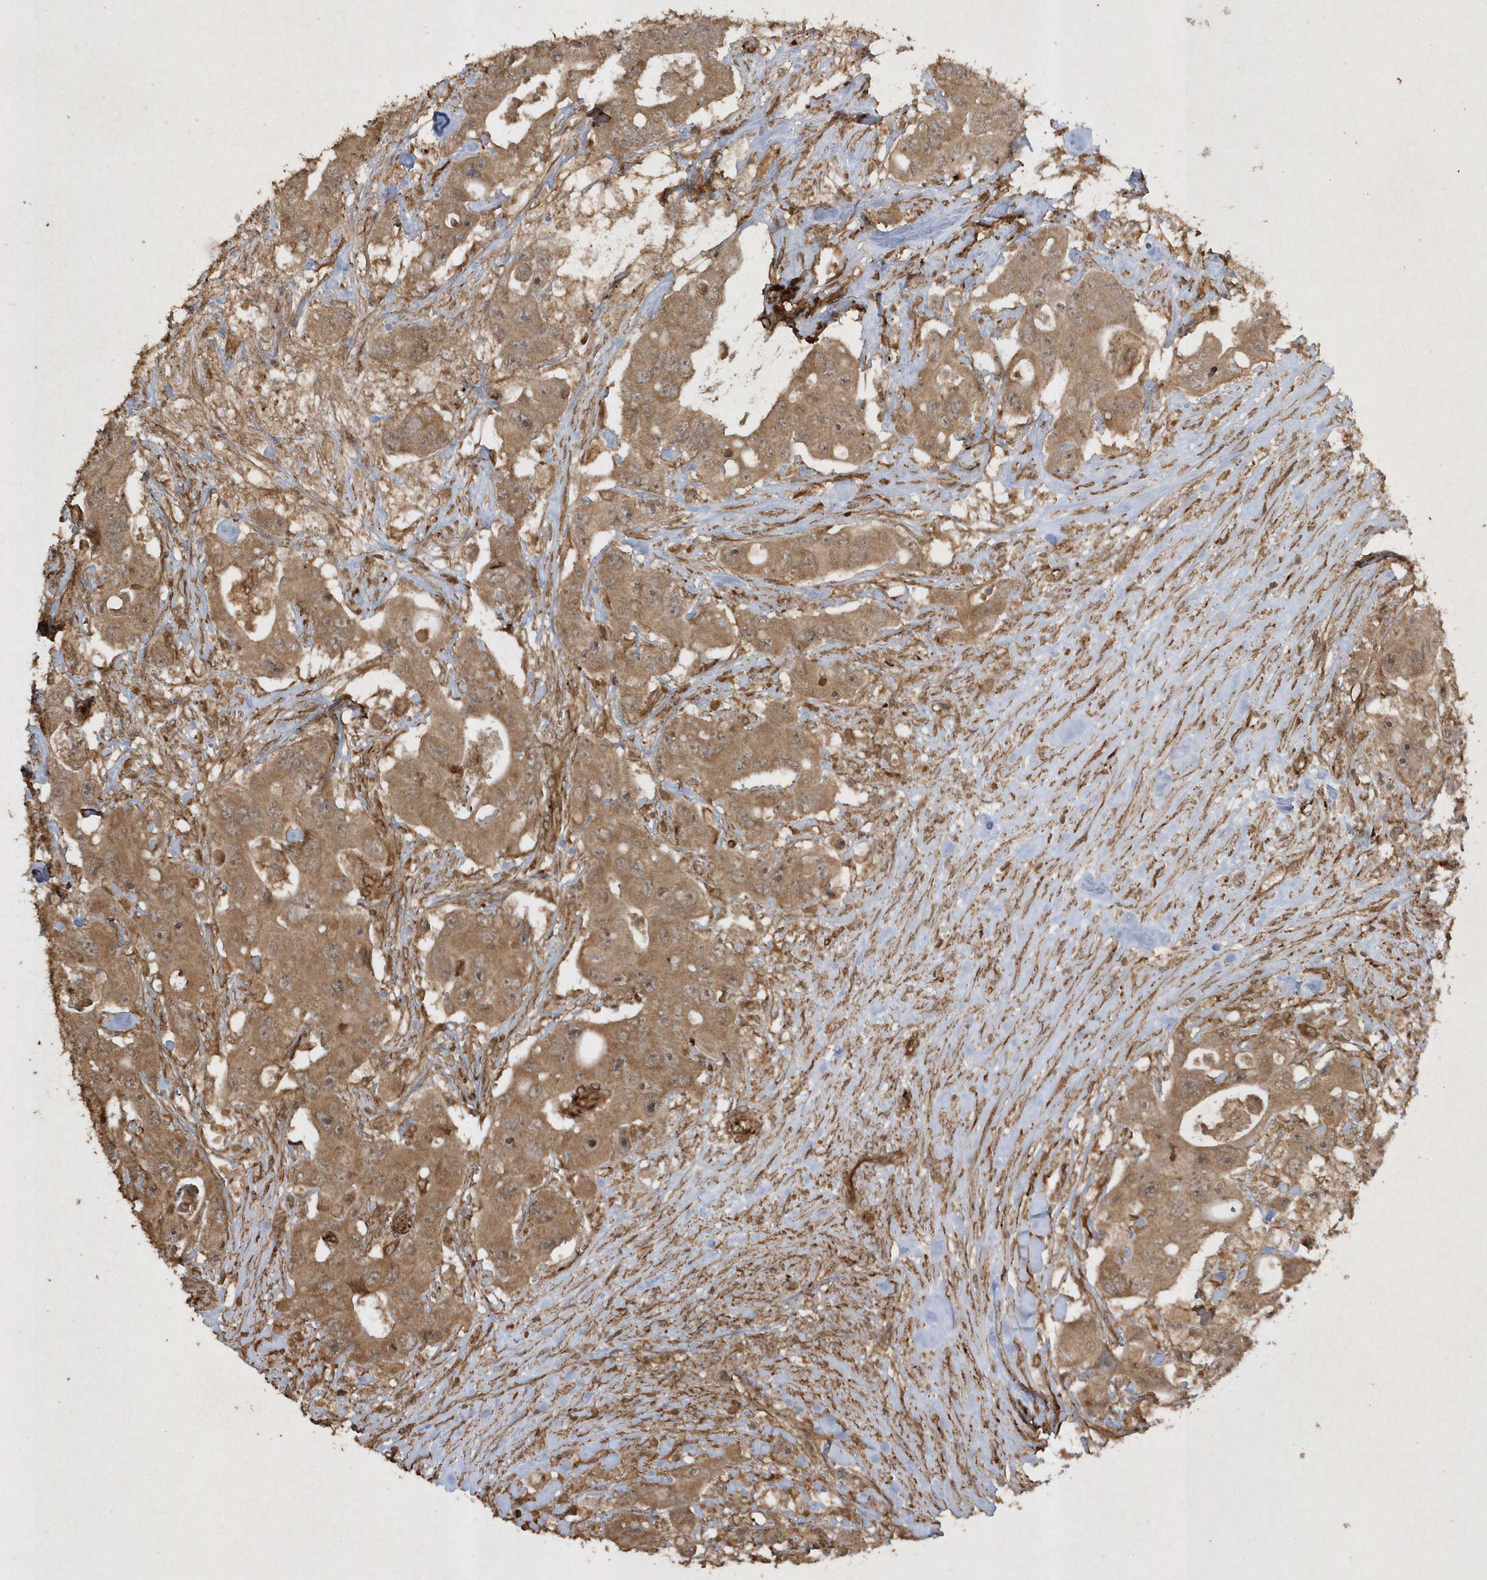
{"staining": {"intensity": "moderate", "quantity": ">75%", "location": "cytoplasmic/membranous"}, "tissue": "colorectal cancer", "cell_type": "Tumor cells", "image_type": "cancer", "snomed": [{"axis": "morphology", "description": "Adenocarcinoma, NOS"}, {"axis": "topography", "description": "Colon"}], "caption": "Human colorectal adenocarcinoma stained with a brown dye shows moderate cytoplasmic/membranous positive expression in approximately >75% of tumor cells.", "gene": "AVPI1", "patient": {"sex": "female", "age": 46}}